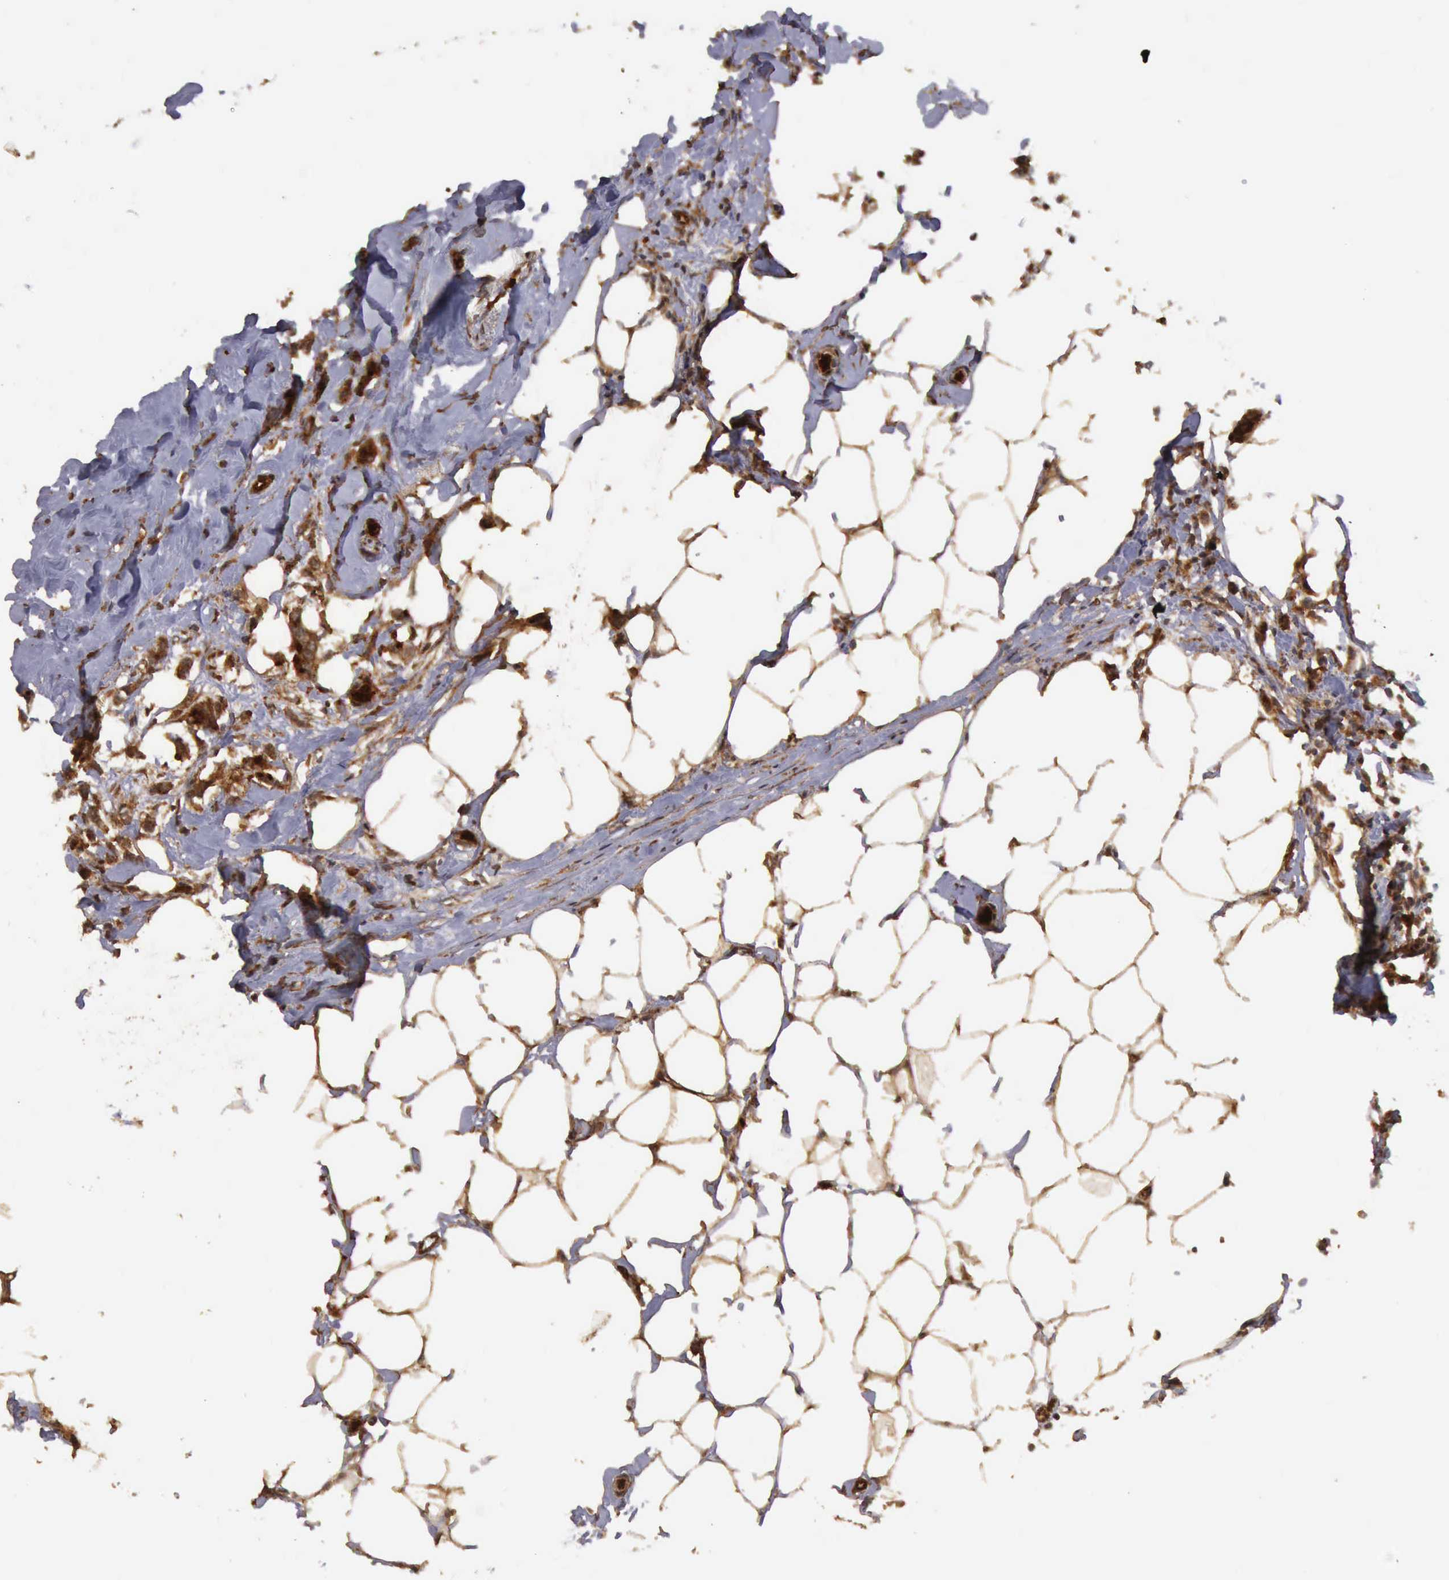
{"staining": {"intensity": "strong", "quantity": ">75%", "location": "cytoplasmic/membranous"}, "tissue": "breast cancer", "cell_type": "Tumor cells", "image_type": "cancer", "snomed": [{"axis": "morphology", "description": "Duct carcinoma"}, {"axis": "topography", "description": "Breast"}], "caption": "Breast cancer stained for a protein (brown) displays strong cytoplasmic/membranous positive positivity in approximately >75% of tumor cells.", "gene": "BMX", "patient": {"sex": "female", "age": 84}}